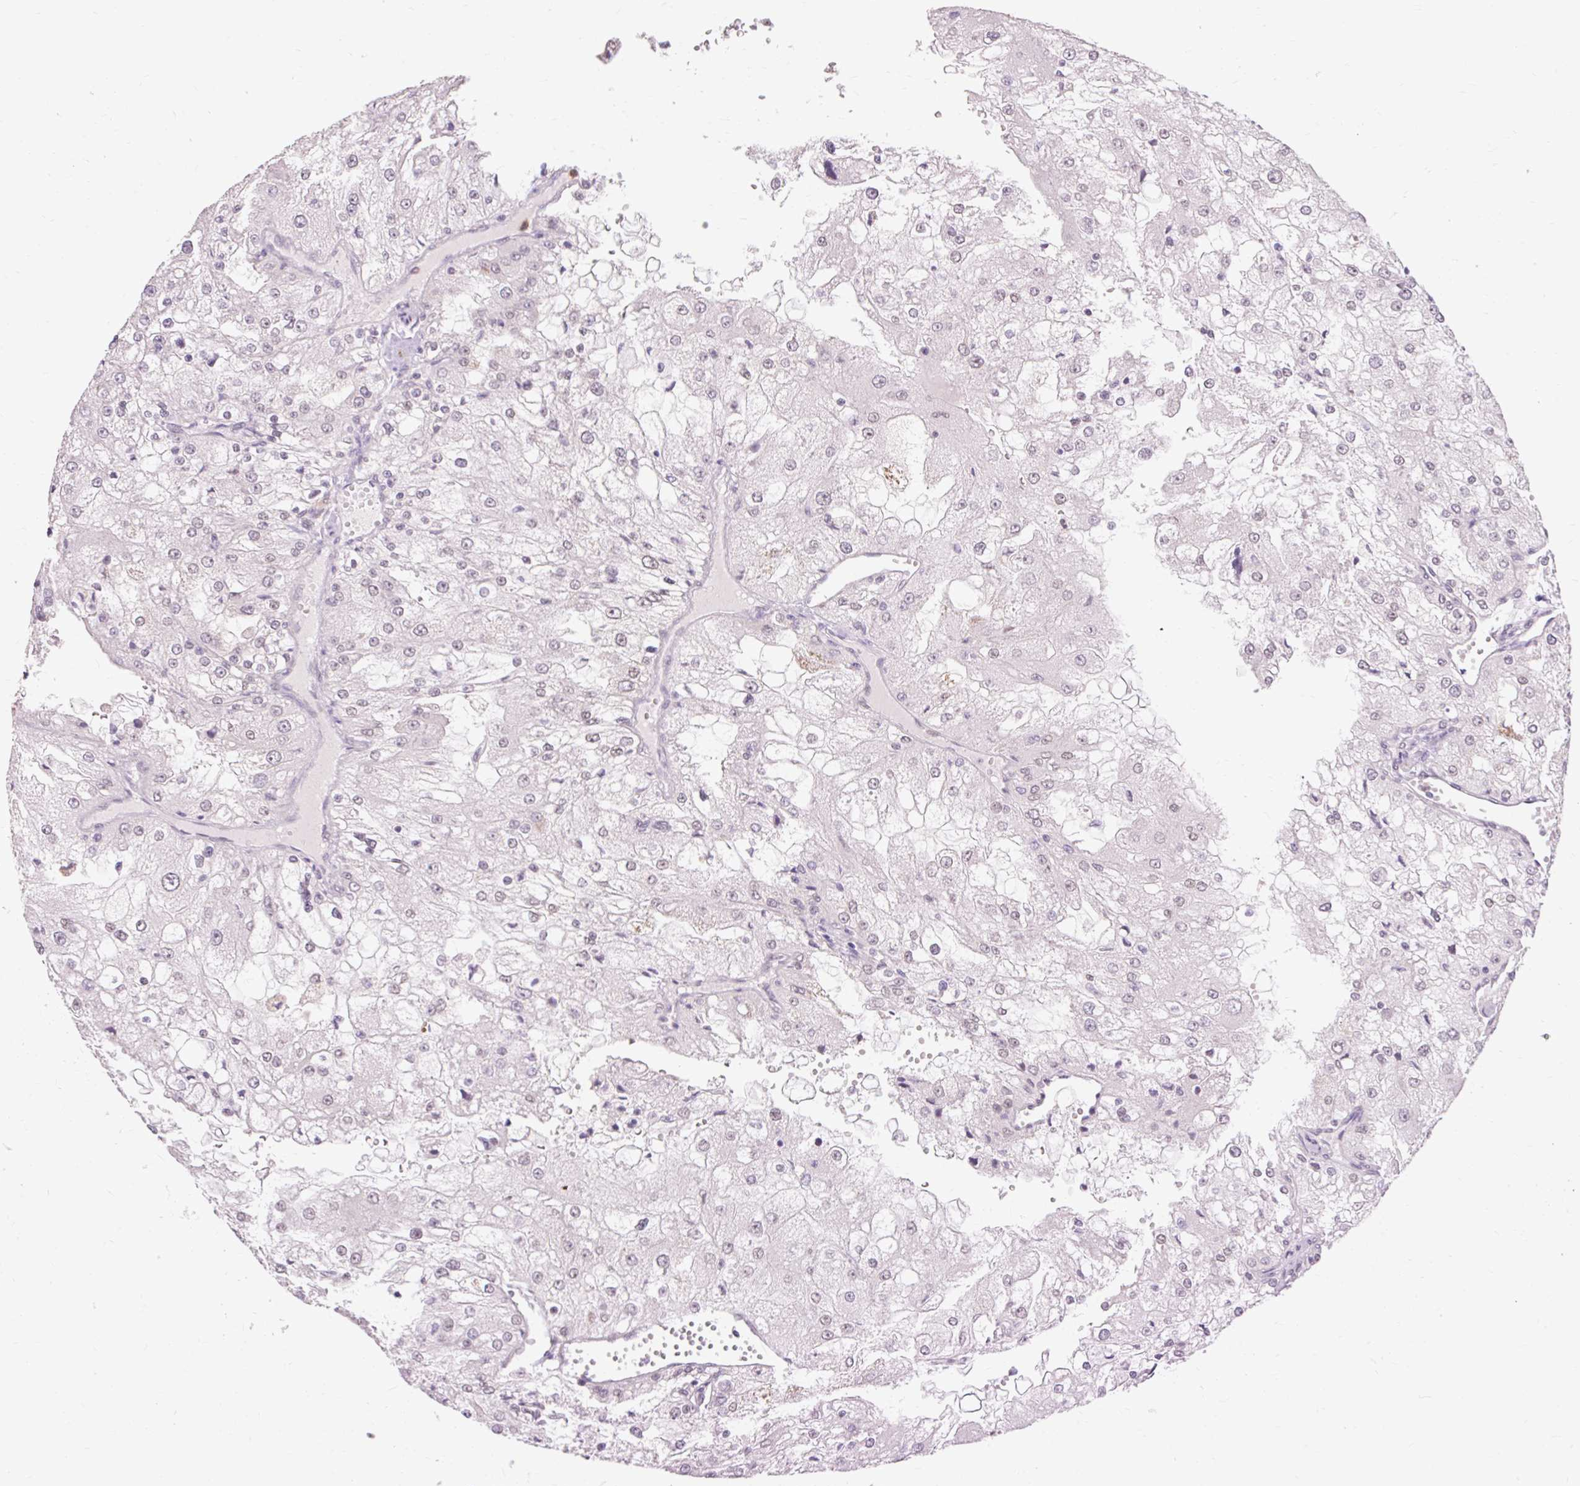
{"staining": {"intensity": "negative", "quantity": "none", "location": "none"}, "tissue": "renal cancer", "cell_type": "Tumor cells", "image_type": "cancer", "snomed": [{"axis": "morphology", "description": "Adenocarcinoma, NOS"}, {"axis": "topography", "description": "Kidney"}], "caption": "This is a histopathology image of IHC staining of renal adenocarcinoma, which shows no expression in tumor cells.", "gene": "NPIPB12", "patient": {"sex": "female", "age": 74}}